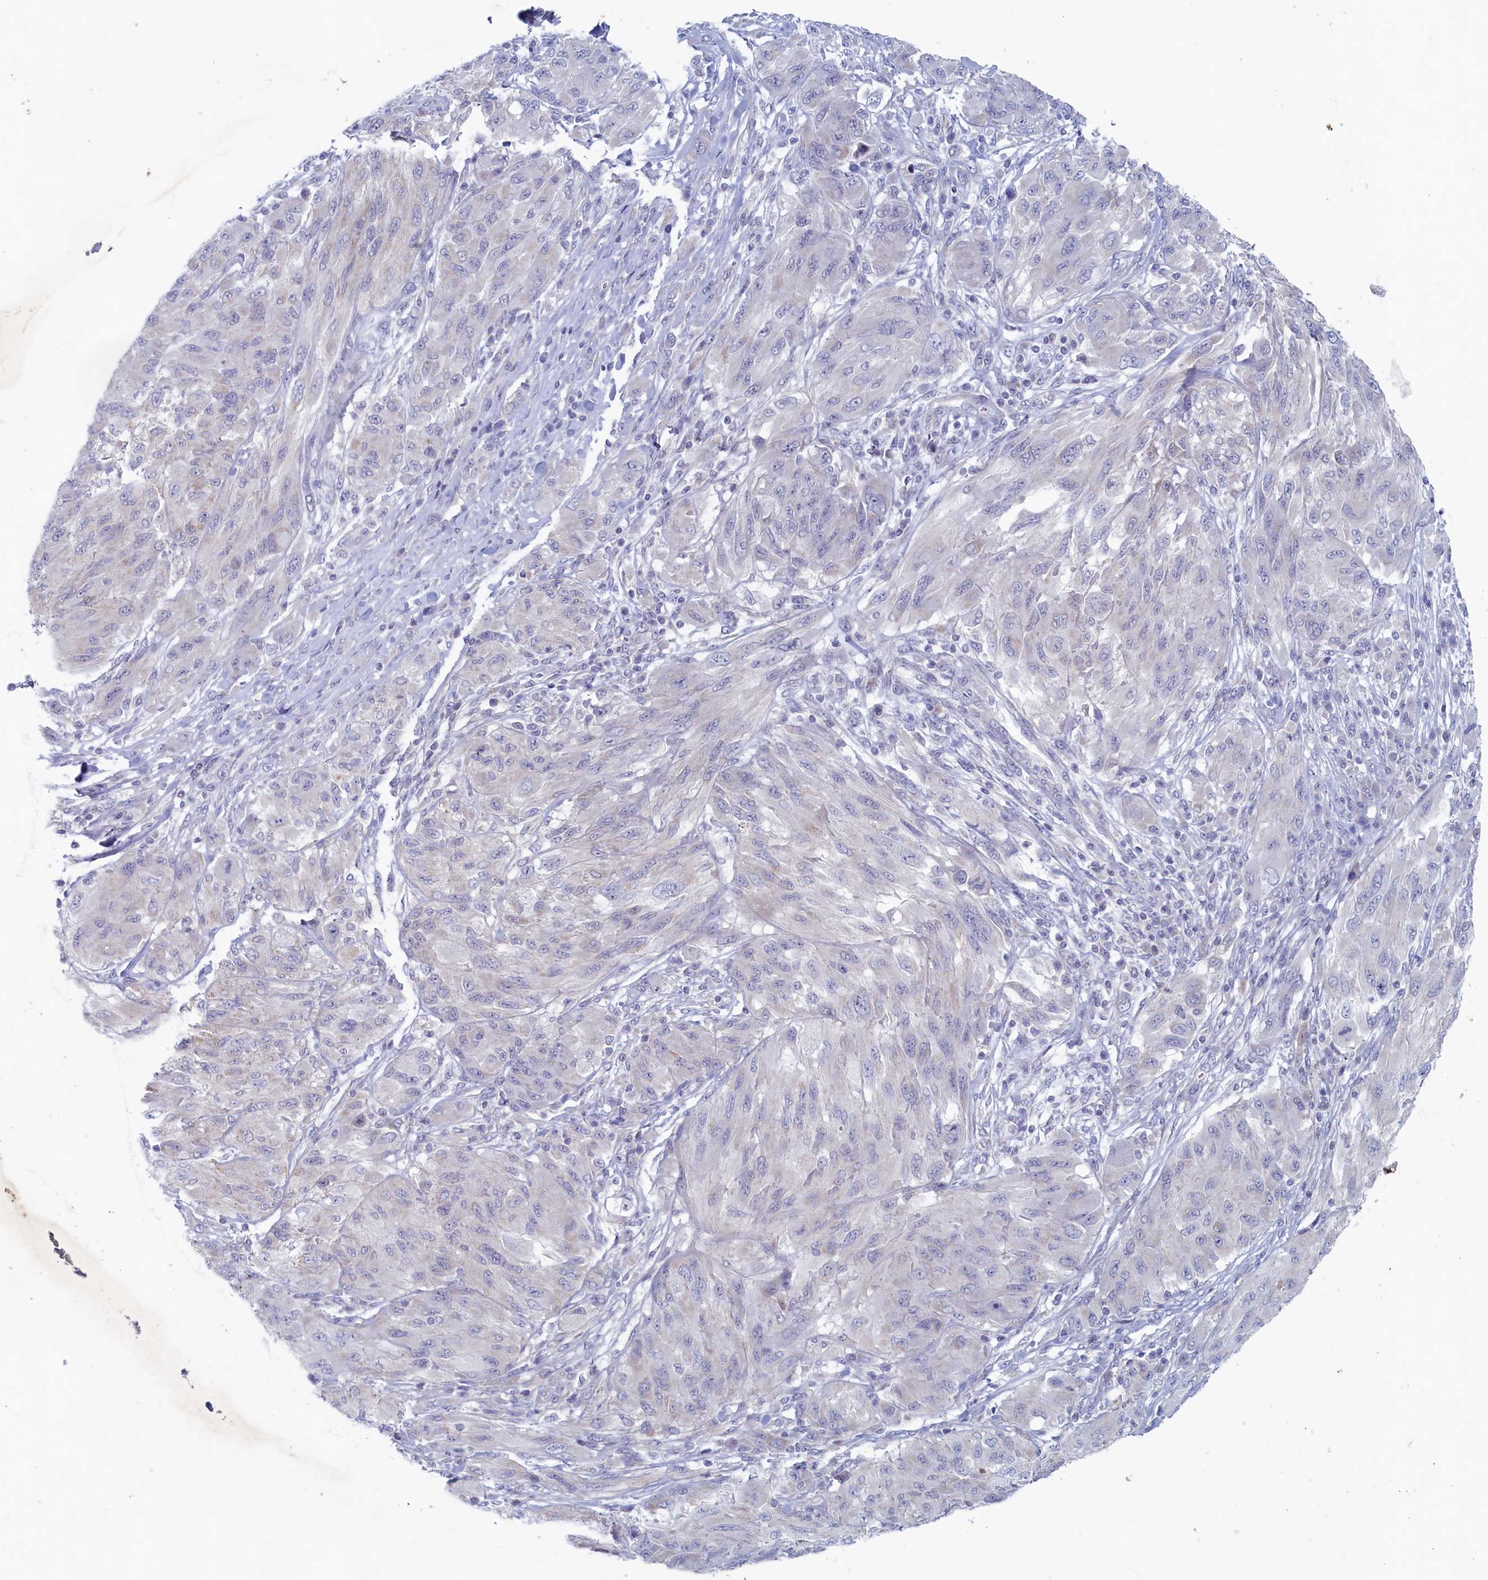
{"staining": {"intensity": "negative", "quantity": "none", "location": "none"}, "tissue": "melanoma", "cell_type": "Tumor cells", "image_type": "cancer", "snomed": [{"axis": "morphology", "description": "Malignant melanoma, NOS"}, {"axis": "topography", "description": "Skin"}], "caption": "Tumor cells are negative for protein expression in human melanoma. Nuclei are stained in blue.", "gene": "WDR76", "patient": {"sex": "female", "age": 91}}